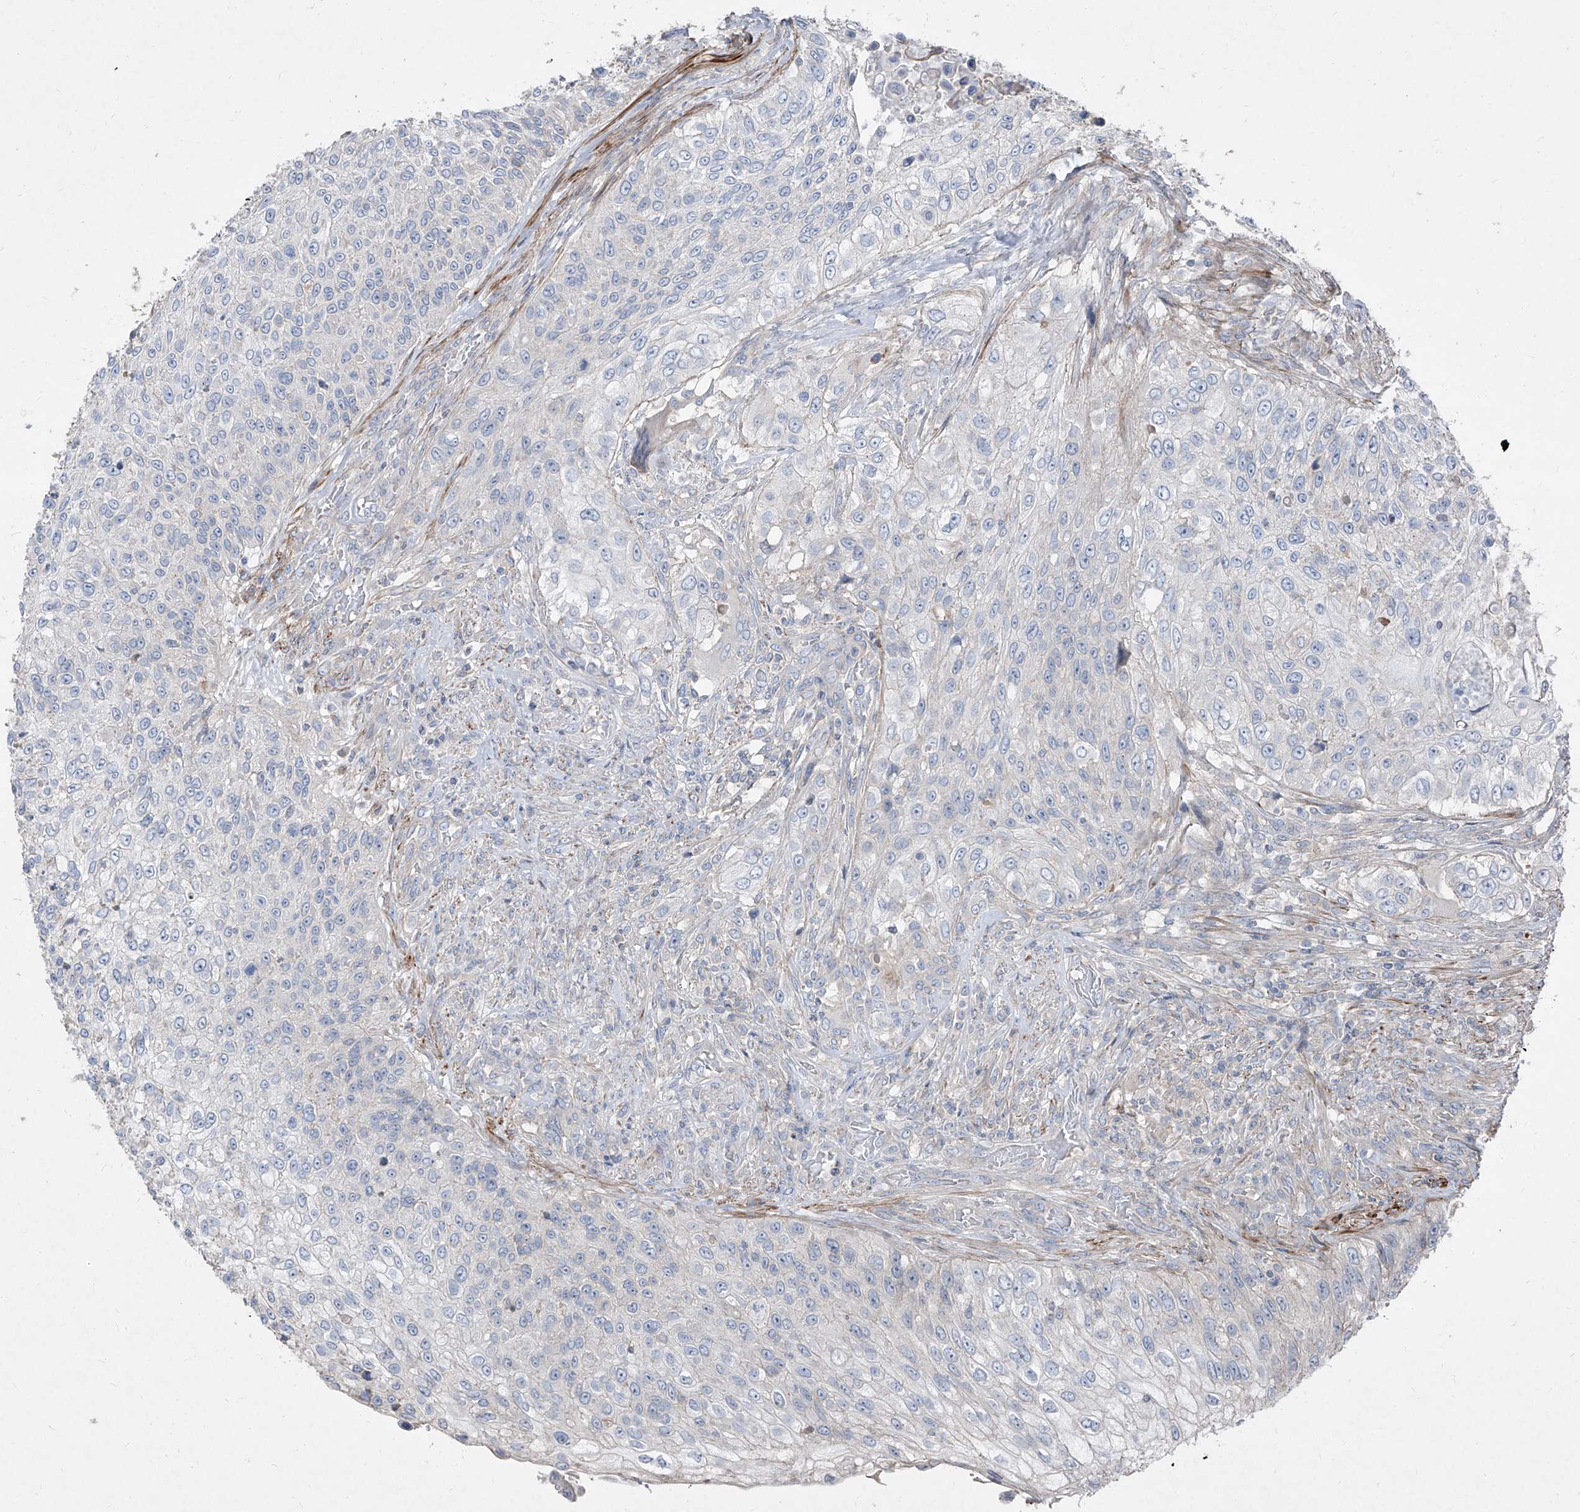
{"staining": {"intensity": "negative", "quantity": "none", "location": "none"}, "tissue": "urothelial cancer", "cell_type": "Tumor cells", "image_type": "cancer", "snomed": [{"axis": "morphology", "description": "Urothelial carcinoma, High grade"}, {"axis": "topography", "description": "Urinary bladder"}], "caption": "High-grade urothelial carcinoma stained for a protein using IHC displays no positivity tumor cells.", "gene": "UFD1", "patient": {"sex": "female", "age": 60}}